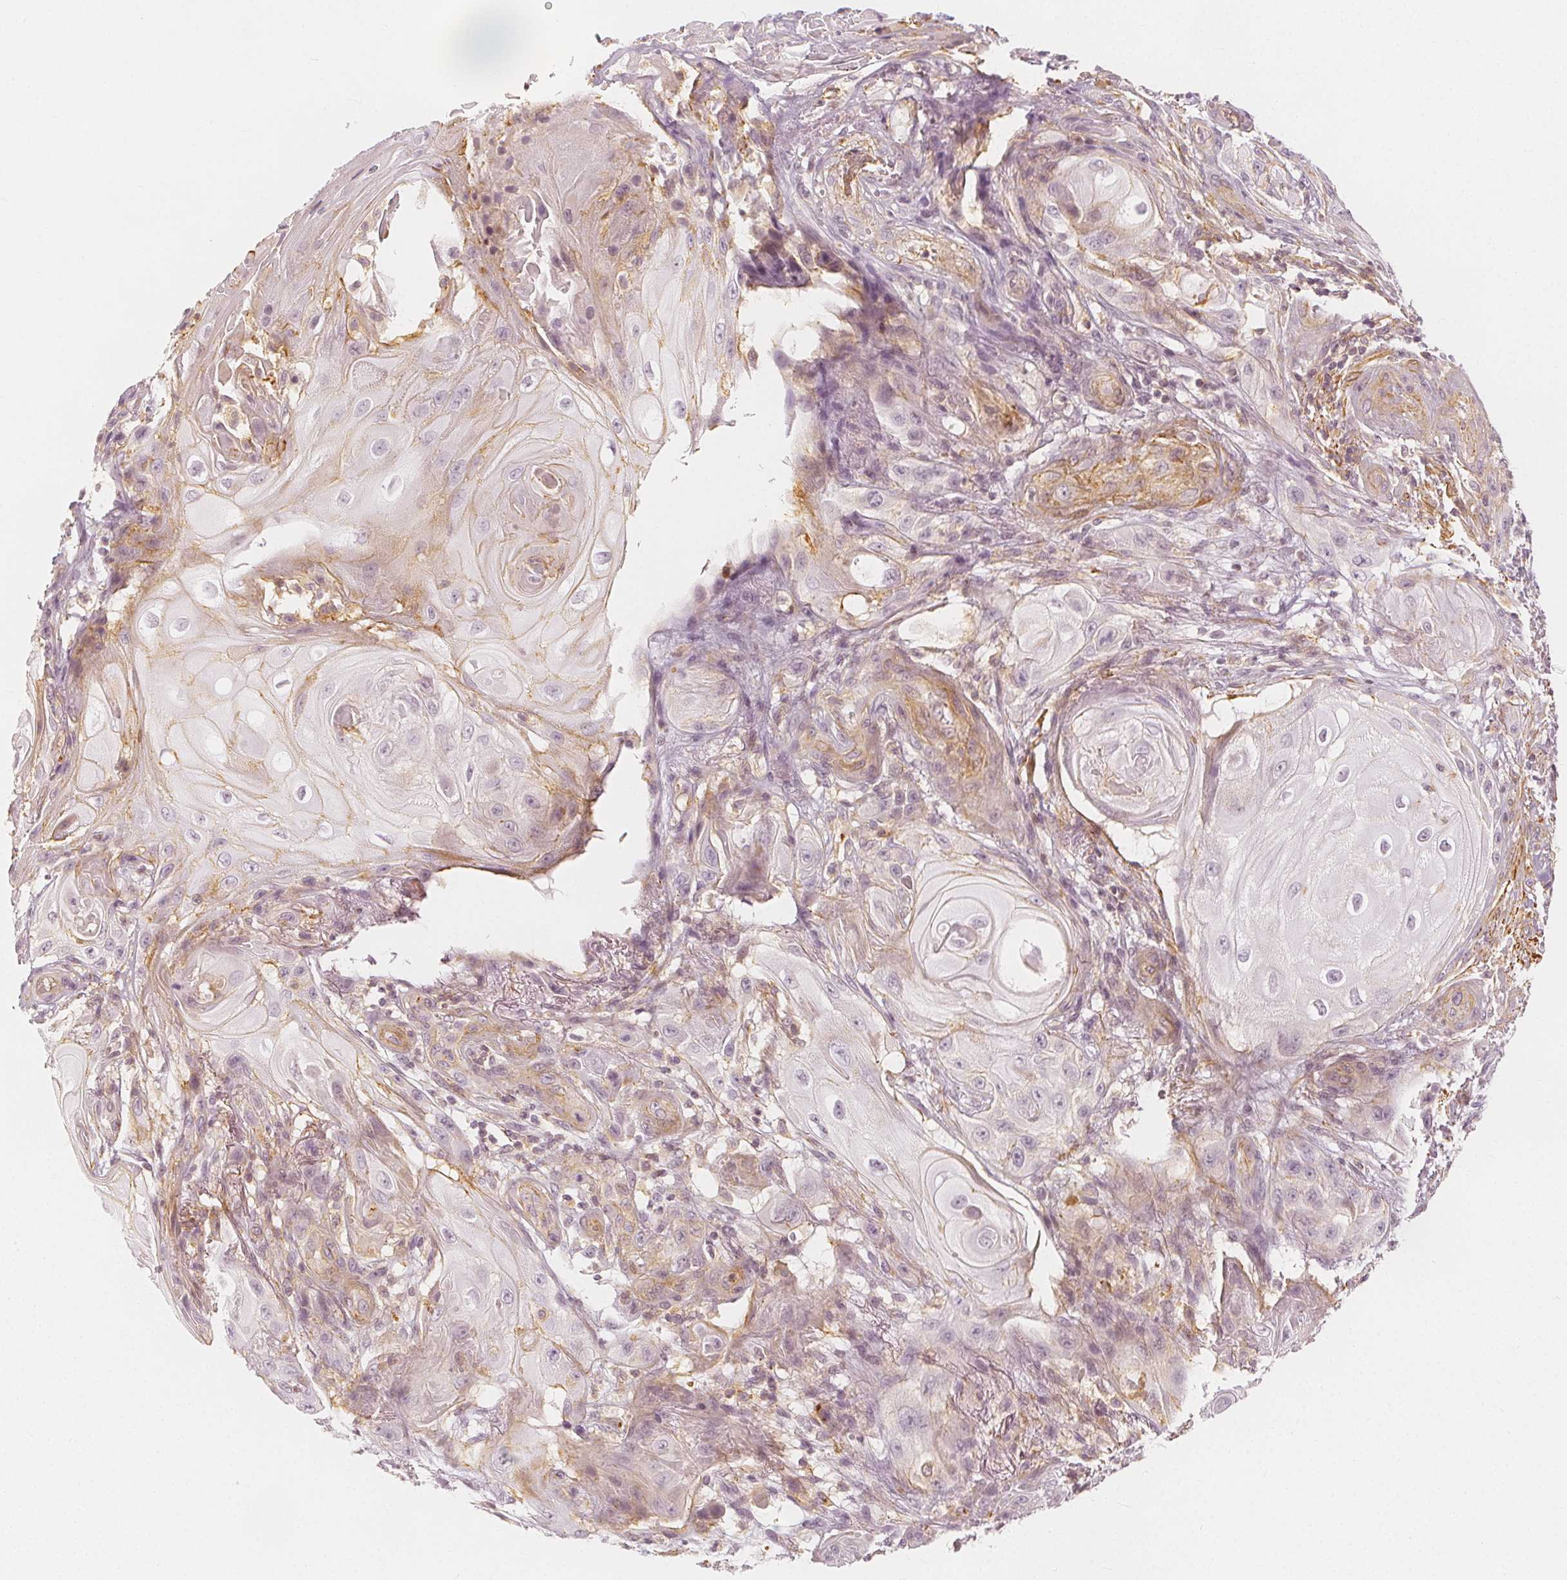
{"staining": {"intensity": "weak", "quantity": "<25%", "location": "cytoplasmic/membranous"}, "tissue": "skin cancer", "cell_type": "Tumor cells", "image_type": "cancer", "snomed": [{"axis": "morphology", "description": "Squamous cell carcinoma, NOS"}, {"axis": "topography", "description": "Skin"}], "caption": "The immunohistochemistry (IHC) micrograph has no significant staining in tumor cells of squamous cell carcinoma (skin) tissue.", "gene": "ARHGAP26", "patient": {"sex": "male", "age": 62}}